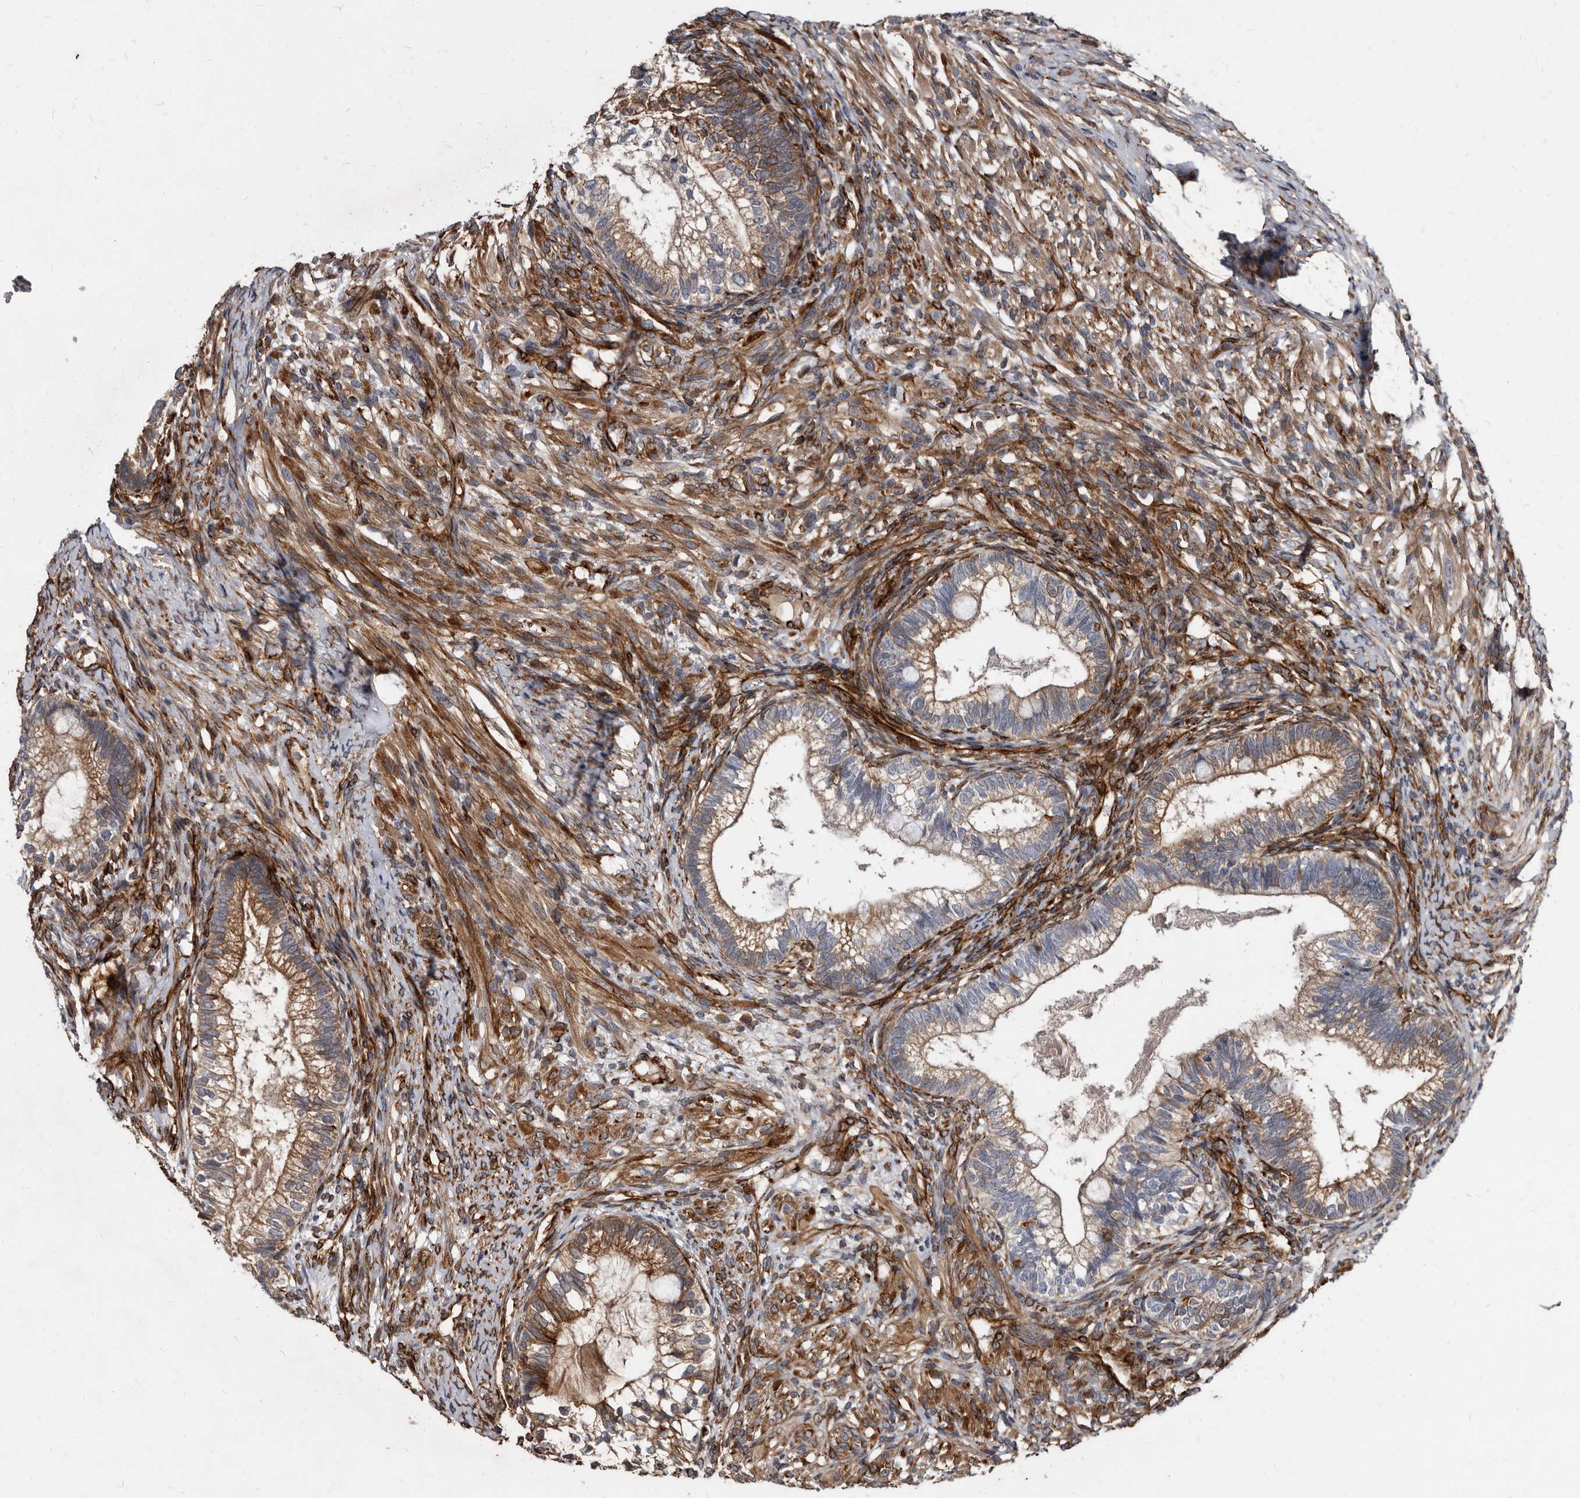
{"staining": {"intensity": "moderate", "quantity": "<25%", "location": "cytoplasmic/membranous"}, "tissue": "testis cancer", "cell_type": "Tumor cells", "image_type": "cancer", "snomed": [{"axis": "morphology", "description": "Seminoma, NOS"}, {"axis": "morphology", "description": "Carcinoma, Embryonal, NOS"}, {"axis": "topography", "description": "Testis"}], "caption": "Human testis cancer (embryonal carcinoma) stained for a protein (brown) displays moderate cytoplasmic/membranous positive positivity in about <25% of tumor cells.", "gene": "KCTD20", "patient": {"sex": "male", "age": 28}}